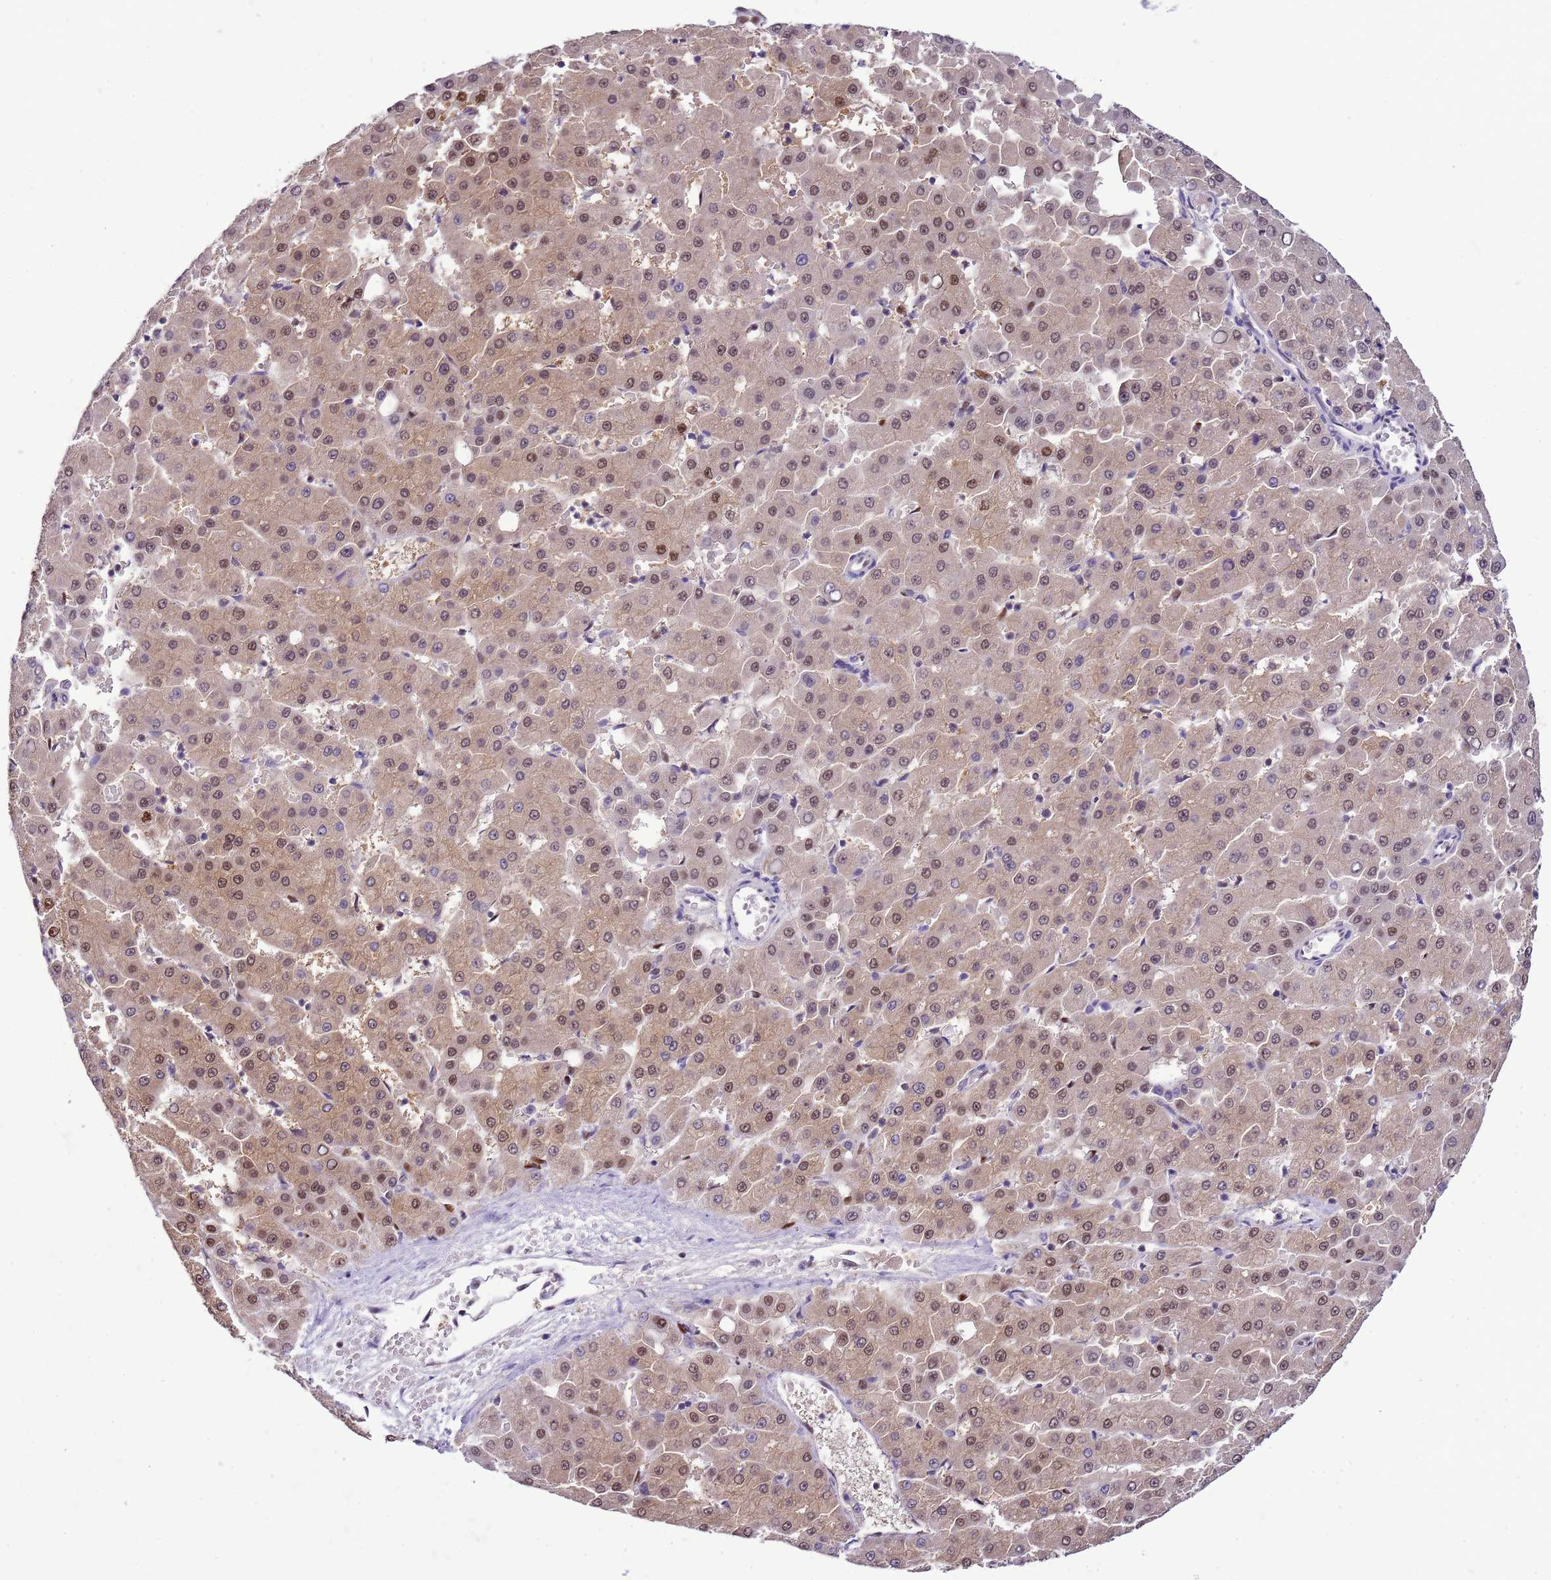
{"staining": {"intensity": "moderate", "quantity": ">75%", "location": "cytoplasmic/membranous,nuclear"}, "tissue": "liver cancer", "cell_type": "Tumor cells", "image_type": "cancer", "snomed": [{"axis": "morphology", "description": "Carcinoma, Hepatocellular, NOS"}, {"axis": "topography", "description": "Liver"}], "caption": "Liver cancer (hepatocellular carcinoma) stained for a protein demonstrates moderate cytoplasmic/membranous and nuclear positivity in tumor cells. The staining was performed using DAB (3,3'-diaminobenzidine) to visualize the protein expression in brown, while the nuclei were stained in blue with hematoxylin (Magnification: 20x).", "gene": "DDI2", "patient": {"sex": "male", "age": 47}}